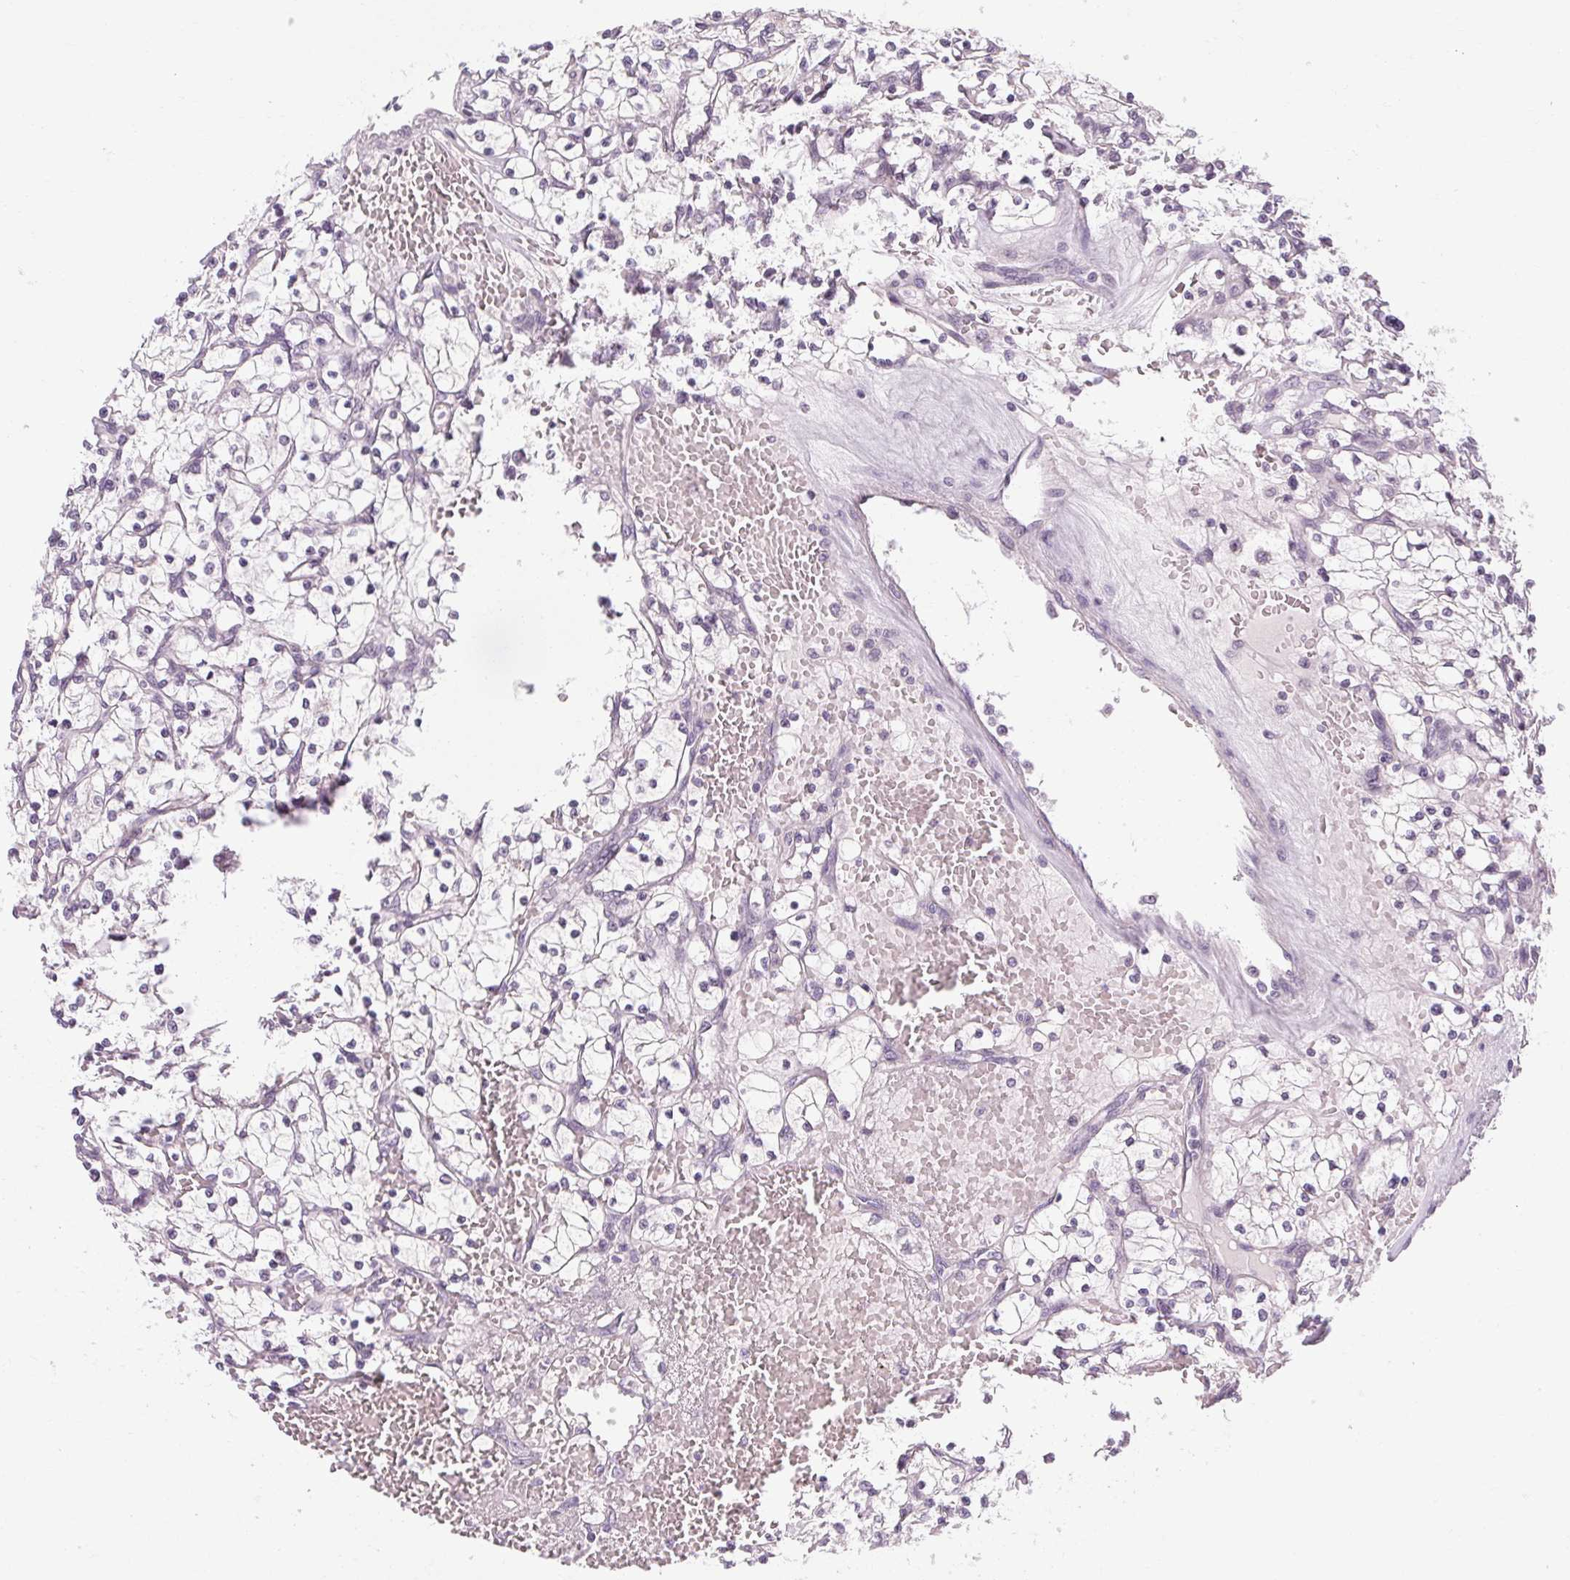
{"staining": {"intensity": "negative", "quantity": "none", "location": "none"}, "tissue": "renal cancer", "cell_type": "Tumor cells", "image_type": "cancer", "snomed": [{"axis": "morphology", "description": "Adenocarcinoma, NOS"}, {"axis": "topography", "description": "Kidney"}], "caption": "The histopathology image shows no staining of tumor cells in renal cancer (adenocarcinoma). The staining is performed using DAB (3,3'-diaminobenzidine) brown chromogen with nuclei counter-stained in using hematoxylin.", "gene": "KLHL40", "patient": {"sex": "female", "age": 64}}